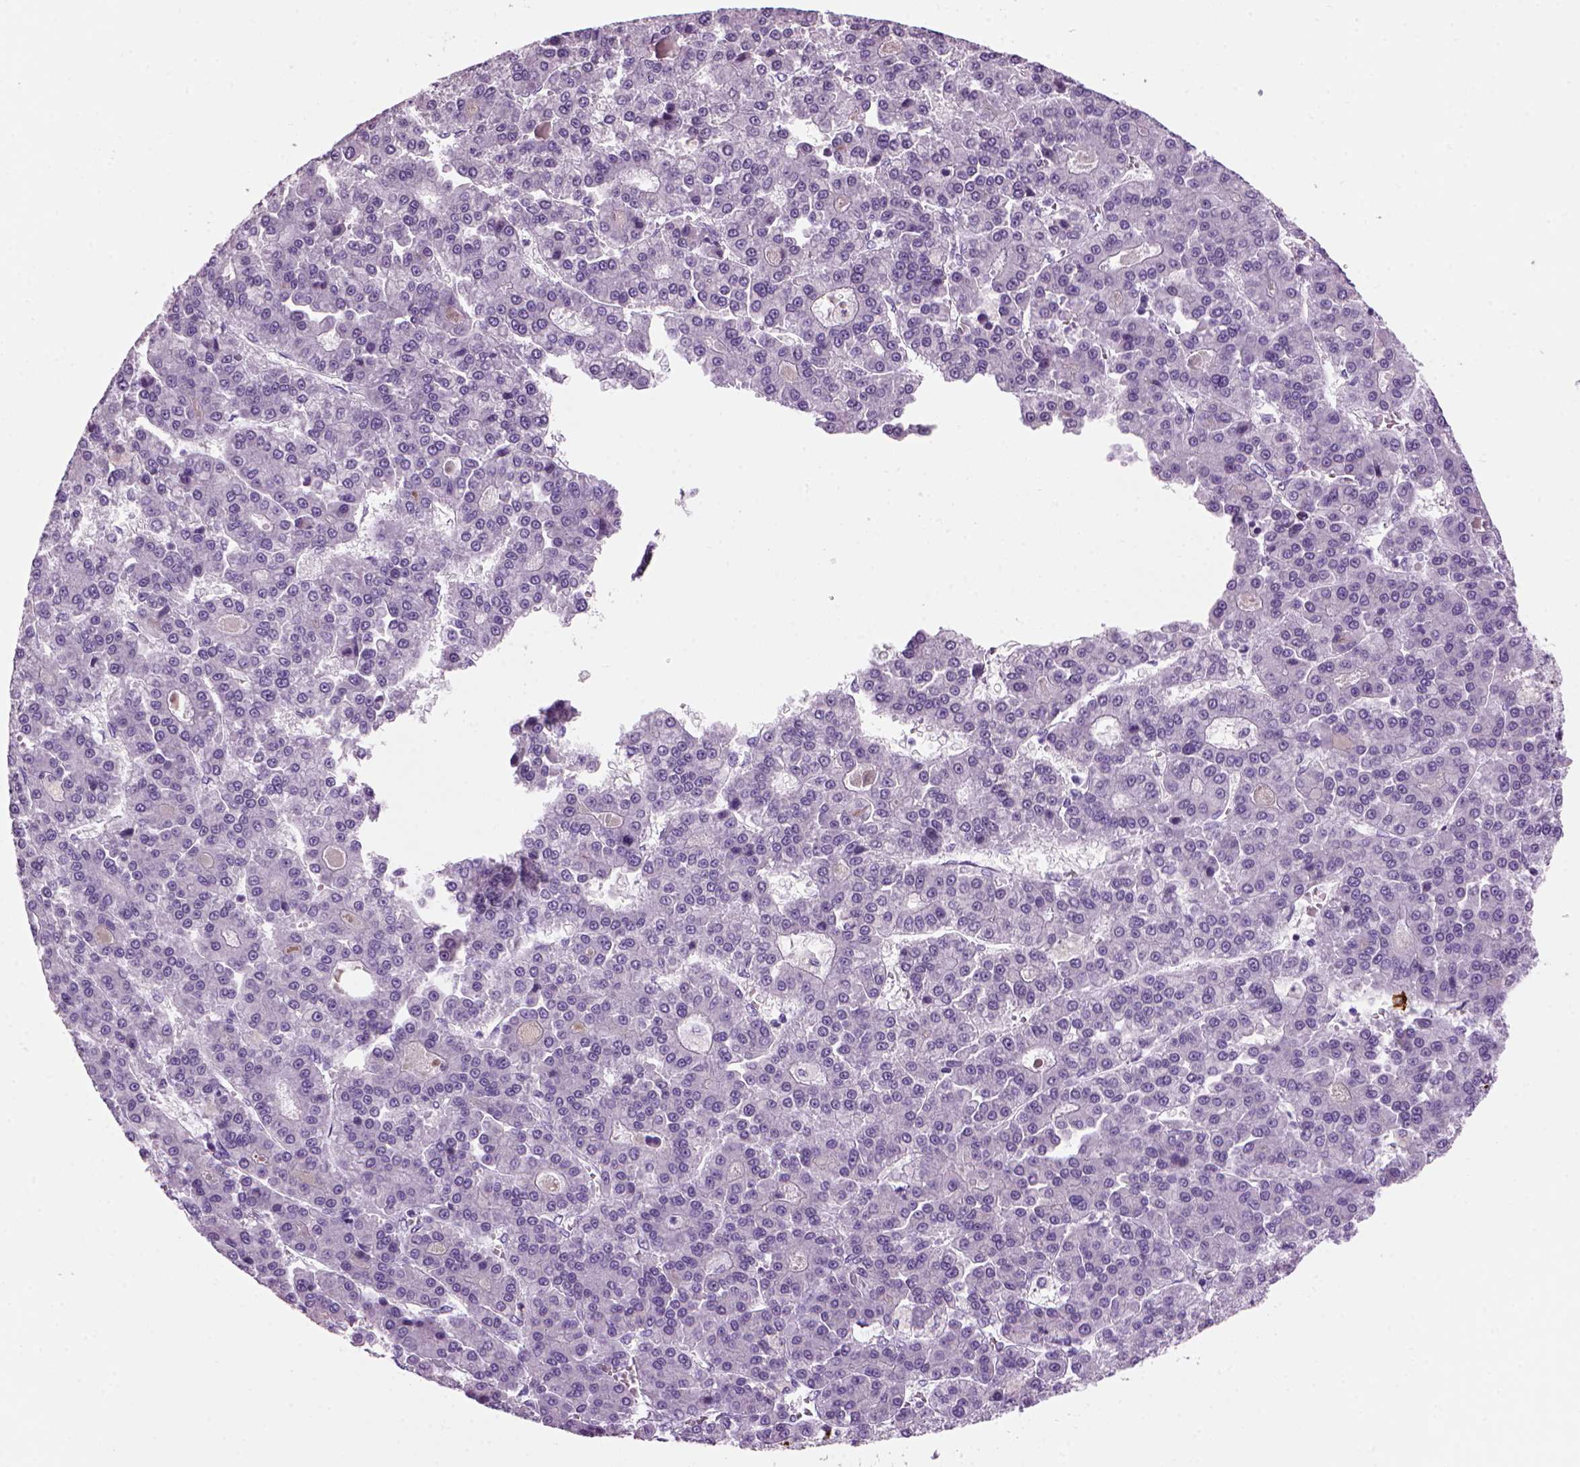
{"staining": {"intensity": "negative", "quantity": "none", "location": "none"}, "tissue": "liver cancer", "cell_type": "Tumor cells", "image_type": "cancer", "snomed": [{"axis": "morphology", "description": "Carcinoma, Hepatocellular, NOS"}, {"axis": "topography", "description": "Liver"}], "caption": "IHC histopathology image of neoplastic tissue: human hepatocellular carcinoma (liver) stained with DAB (3,3'-diaminobenzidine) reveals no significant protein positivity in tumor cells.", "gene": "MZB1", "patient": {"sex": "male", "age": 70}}